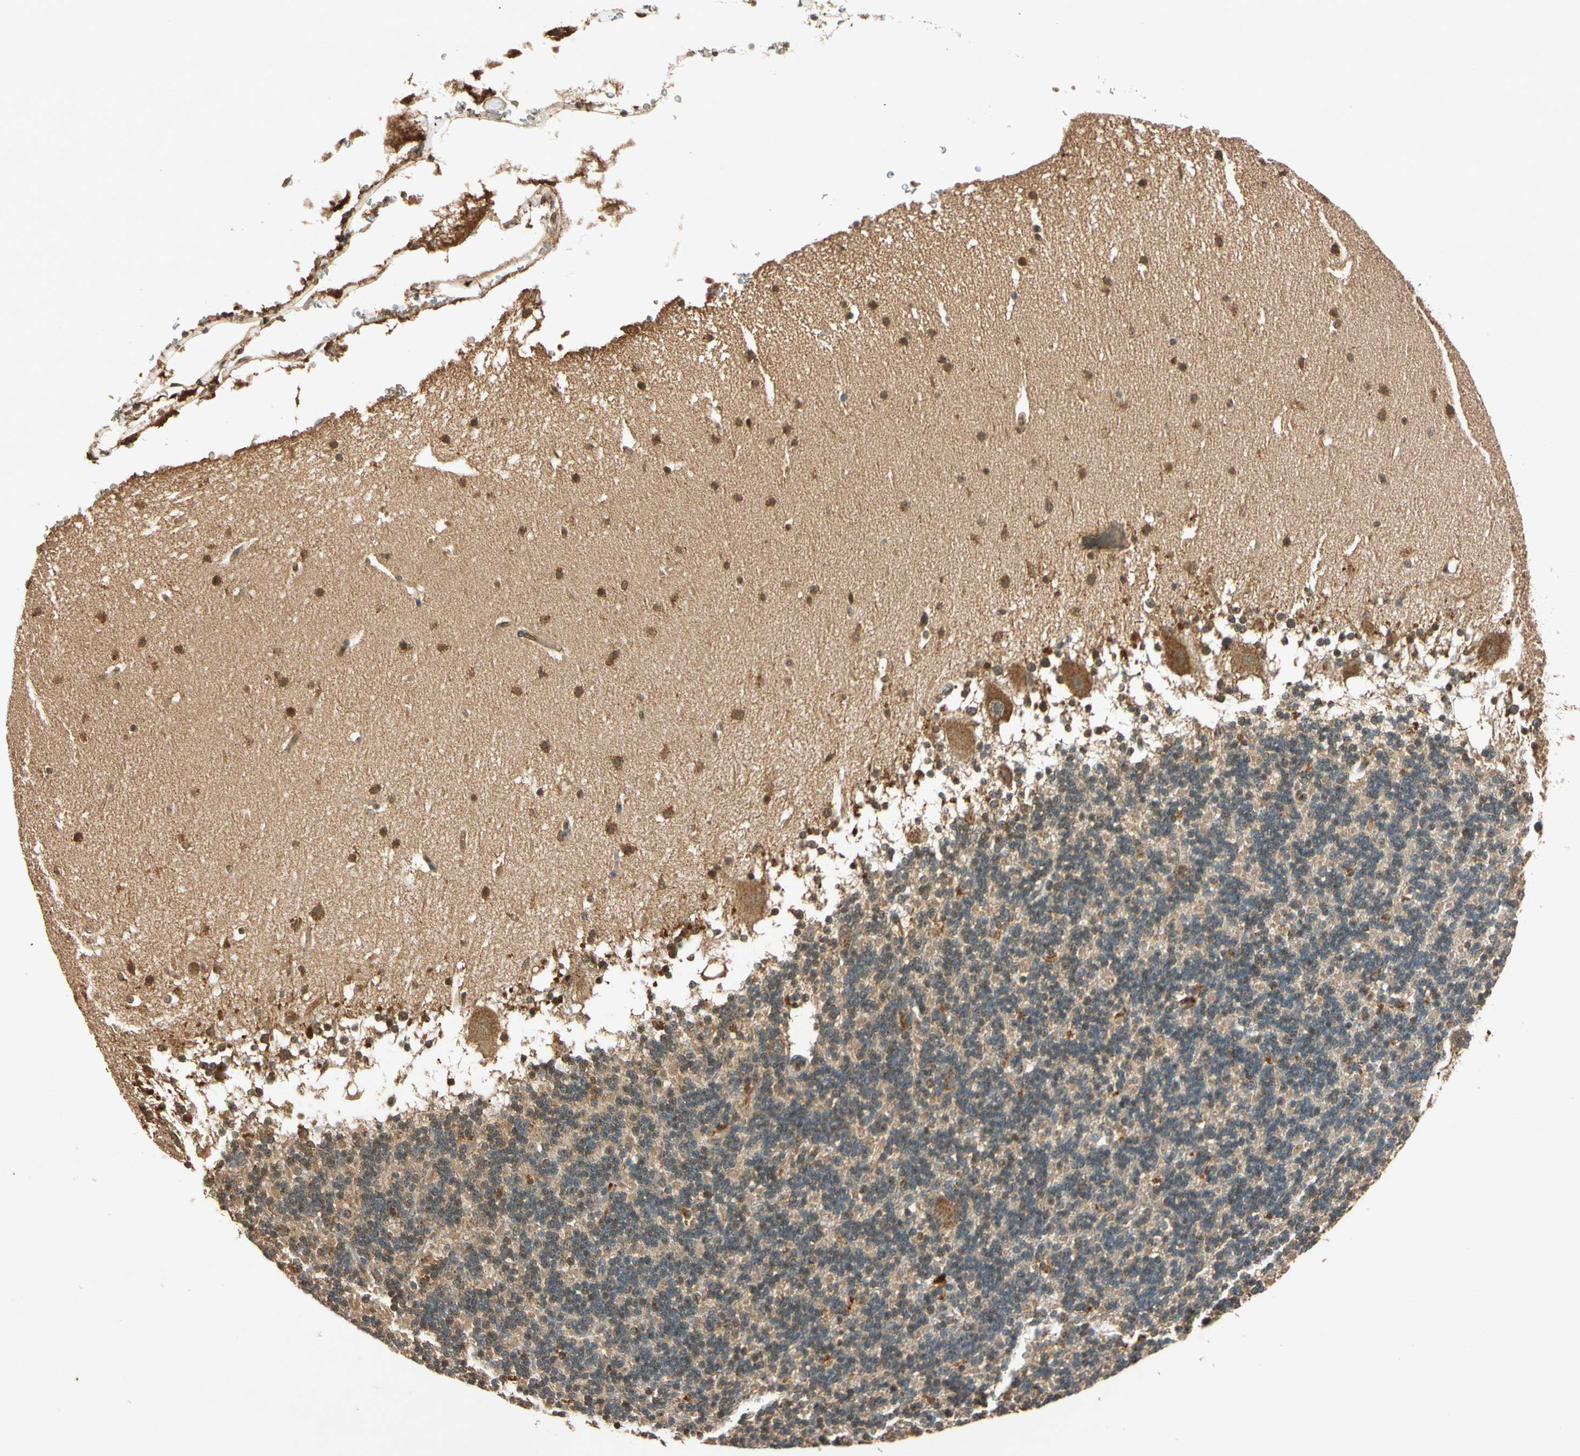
{"staining": {"intensity": "moderate", "quantity": "25%-75%", "location": "cytoplasmic/membranous"}, "tissue": "cerebellum", "cell_type": "Cells in granular layer", "image_type": "normal", "snomed": [{"axis": "morphology", "description": "Normal tissue, NOS"}, {"axis": "topography", "description": "Cerebellum"}], "caption": "Immunohistochemistry staining of normal cerebellum, which displays medium levels of moderate cytoplasmic/membranous positivity in approximately 25%-75% of cells in granular layer indicating moderate cytoplasmic/membranous protein expression. The staining was performed using DAB (brown) for protein detection and nuclei were counterstained in hematoxylin (blue).", "gene": "MAPK1", "patient": {"sex": "female", "age": 19}}